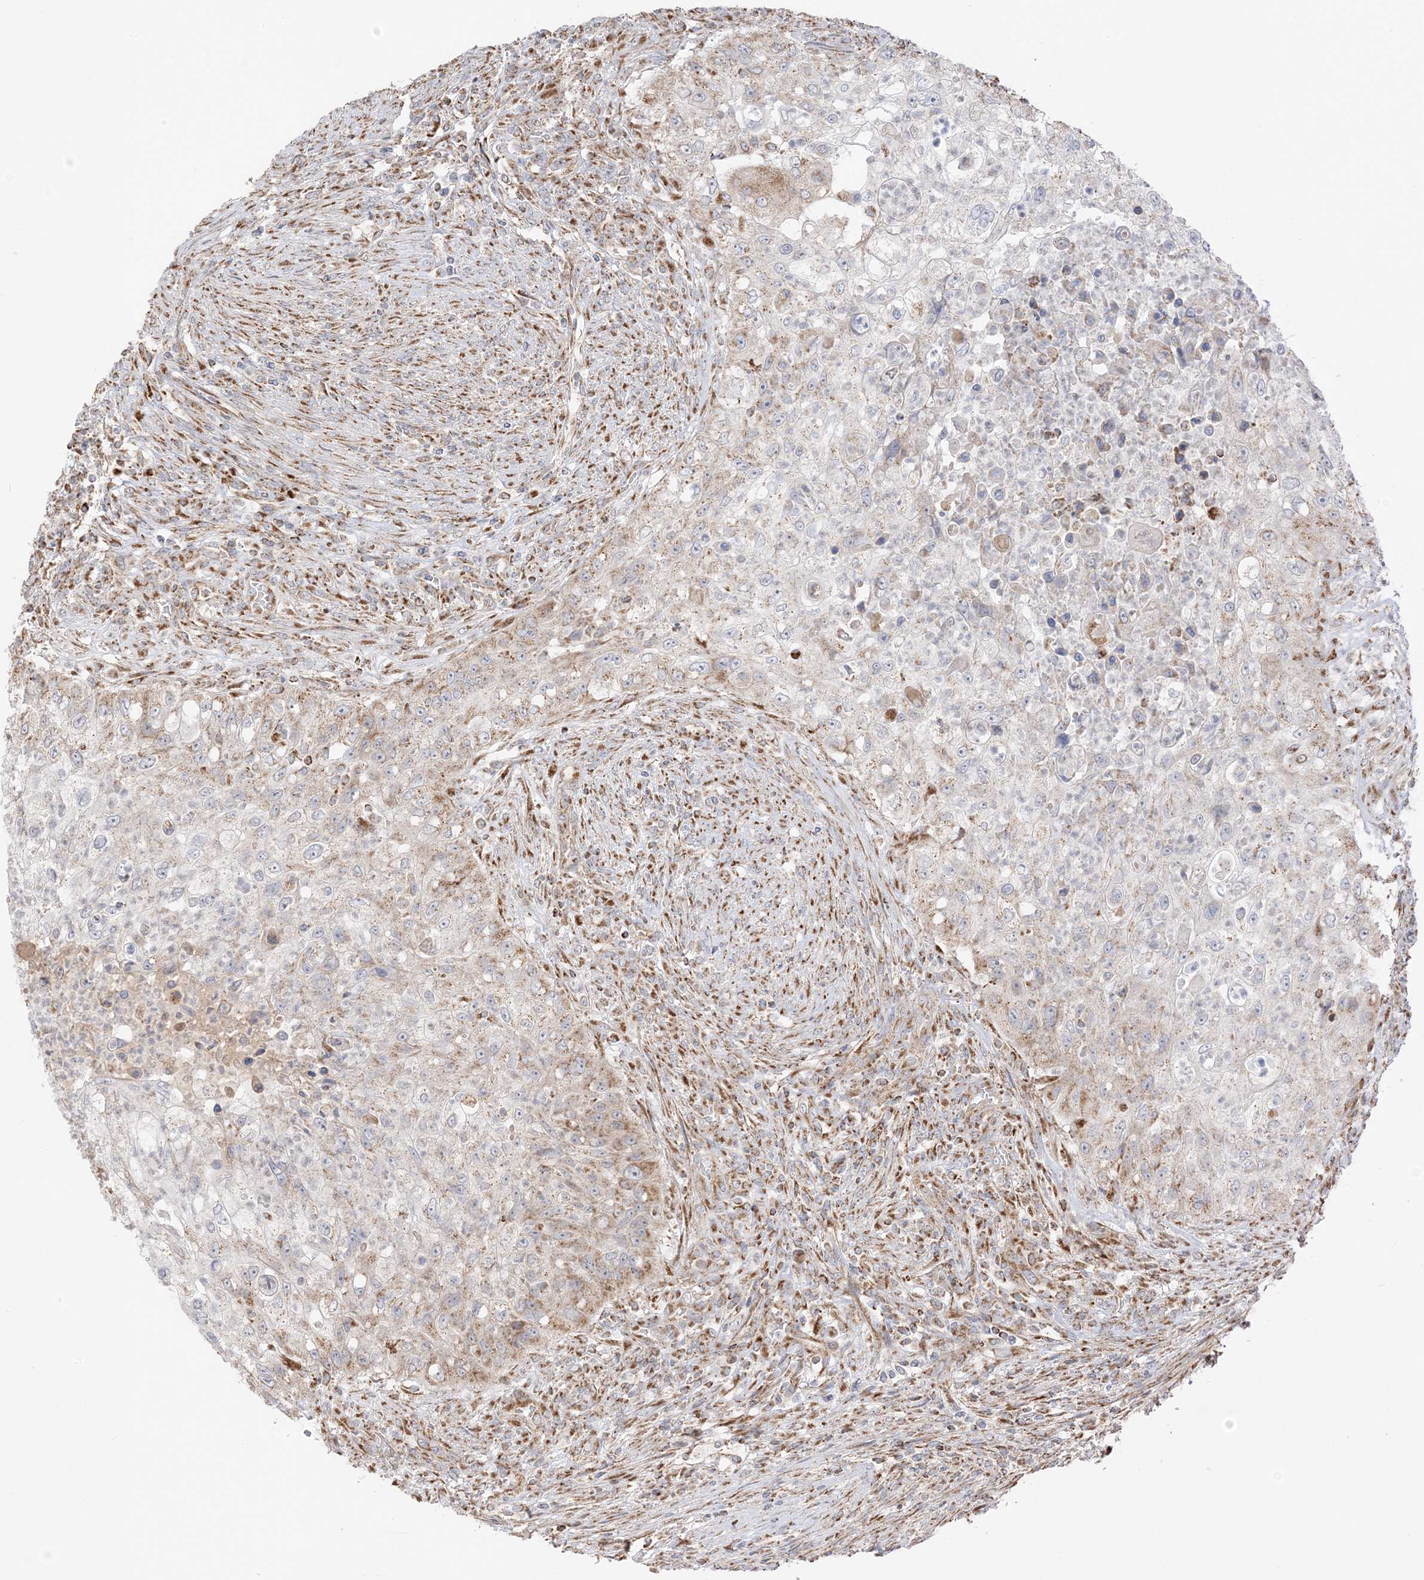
{"staining": {"intensity": "moderate", "quantity": "25%-75%", "location": "cytoplasmic/membranous"}, "tissue": "urothelial cancer", "cell_type": "Tumor cells", "image_type": "cancer", "snomed": [{"axis": "morphology", "description": "Urothelial carcinoma, High grade"}, {"axis": "topography", "description": "Urinary bladder"}], "caption": "Urothelial carcinoma (high-grade) tissue shows moderate cytoplasmic/membranous expression in approximately 25%-75% of tumor cells", "gene": "SLC25A12", "patient": {"sex": "female", "age": 60}}